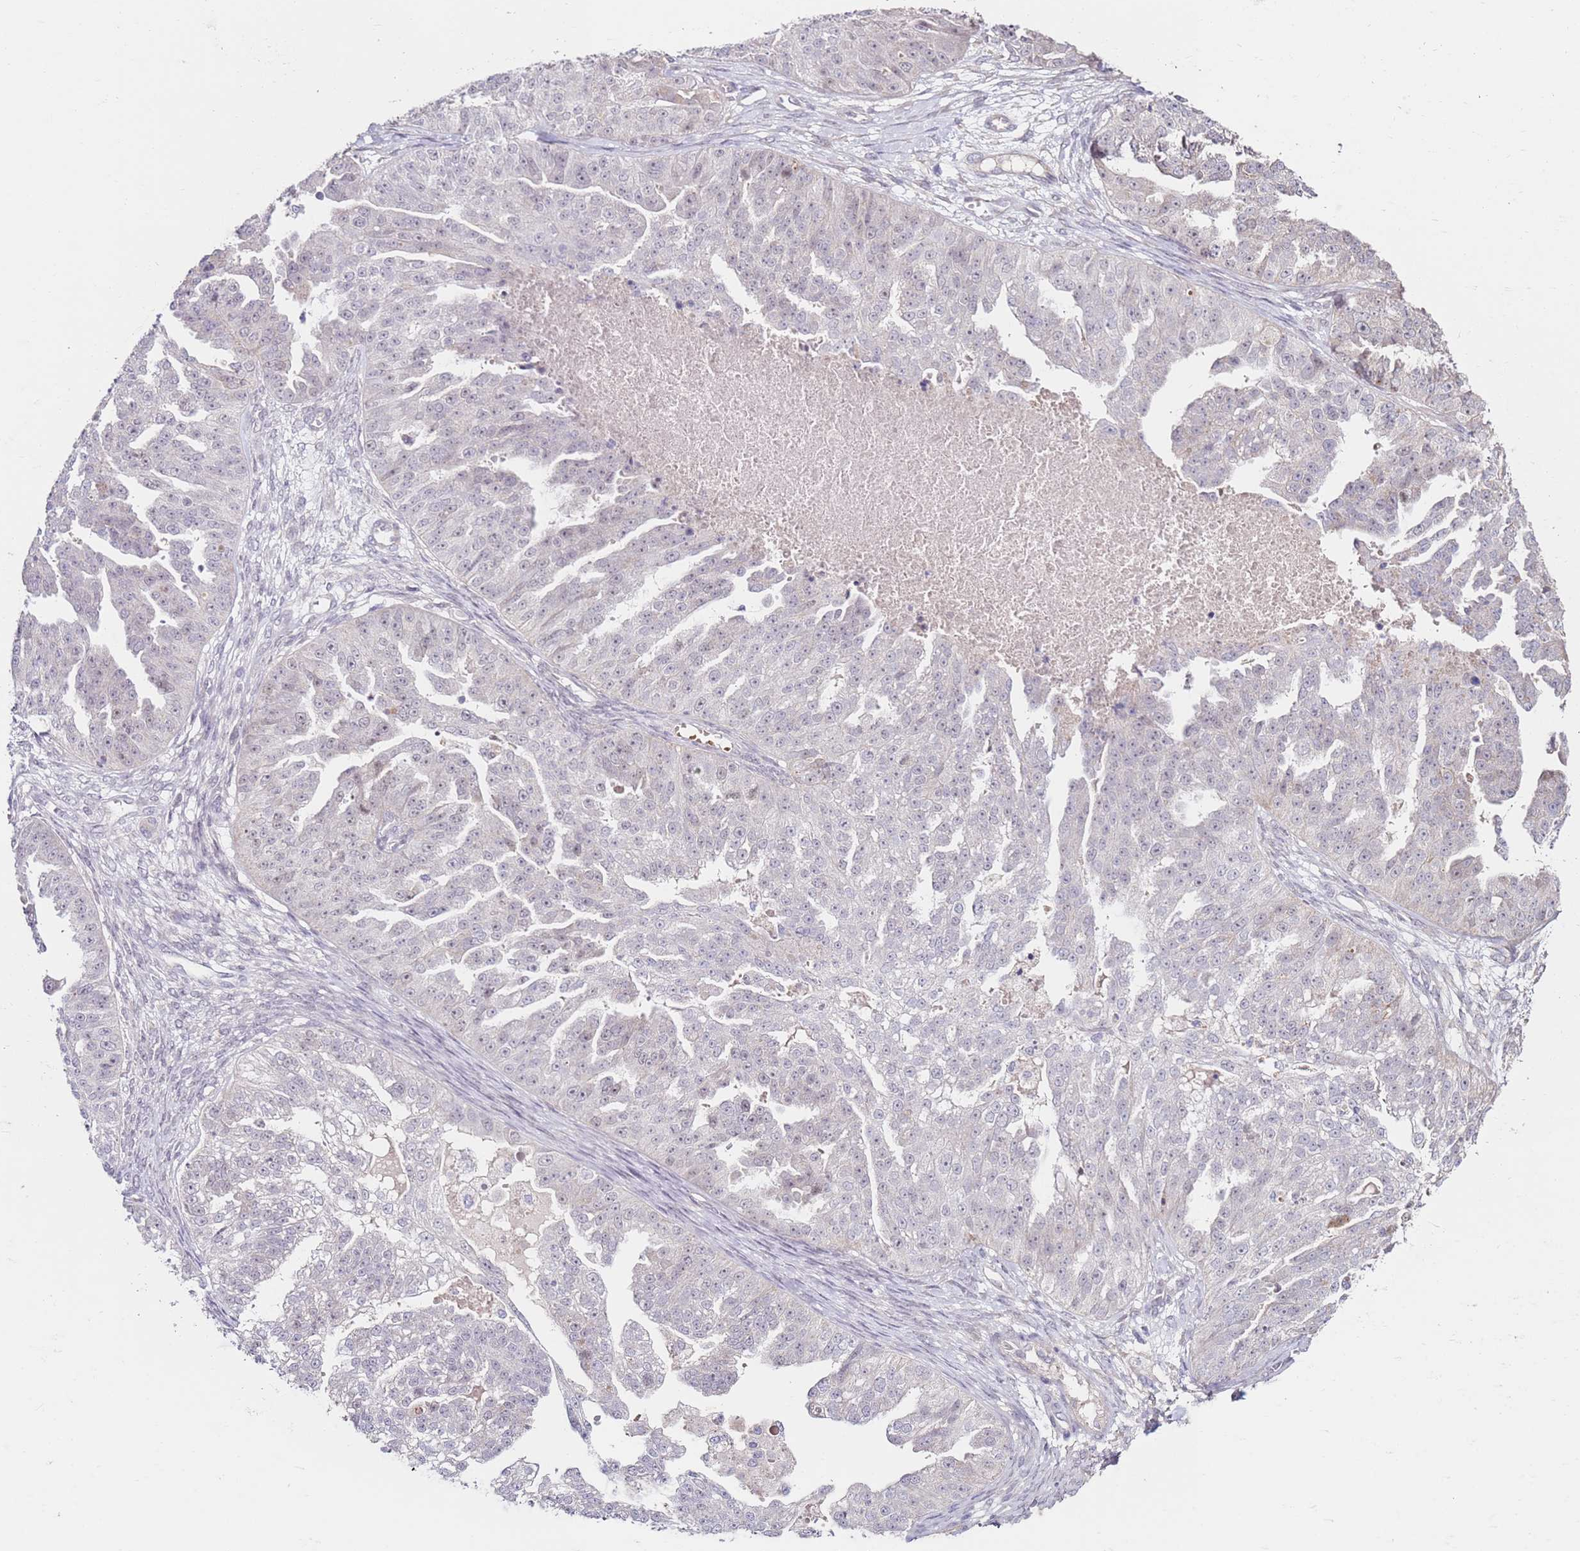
{"staining": {"intensity": "negative", "quantity": "none", "location": "none"}, "tissue": "ovarian cancer", "cell_type": "Tumor cells", "image_type": "cancer", "snomed": [{"axis": "morphology", "description": "Cystadenocarcinoma, serous, NOS"}, {"axis": "topography", "description": "Ovary"}], "caption": "The image displays no staining of tumor cells in ovarian cancer (serous cystadenocarcinoma).", "gene": "RARS2", "patient": {"sex": "female", "age": 58}}